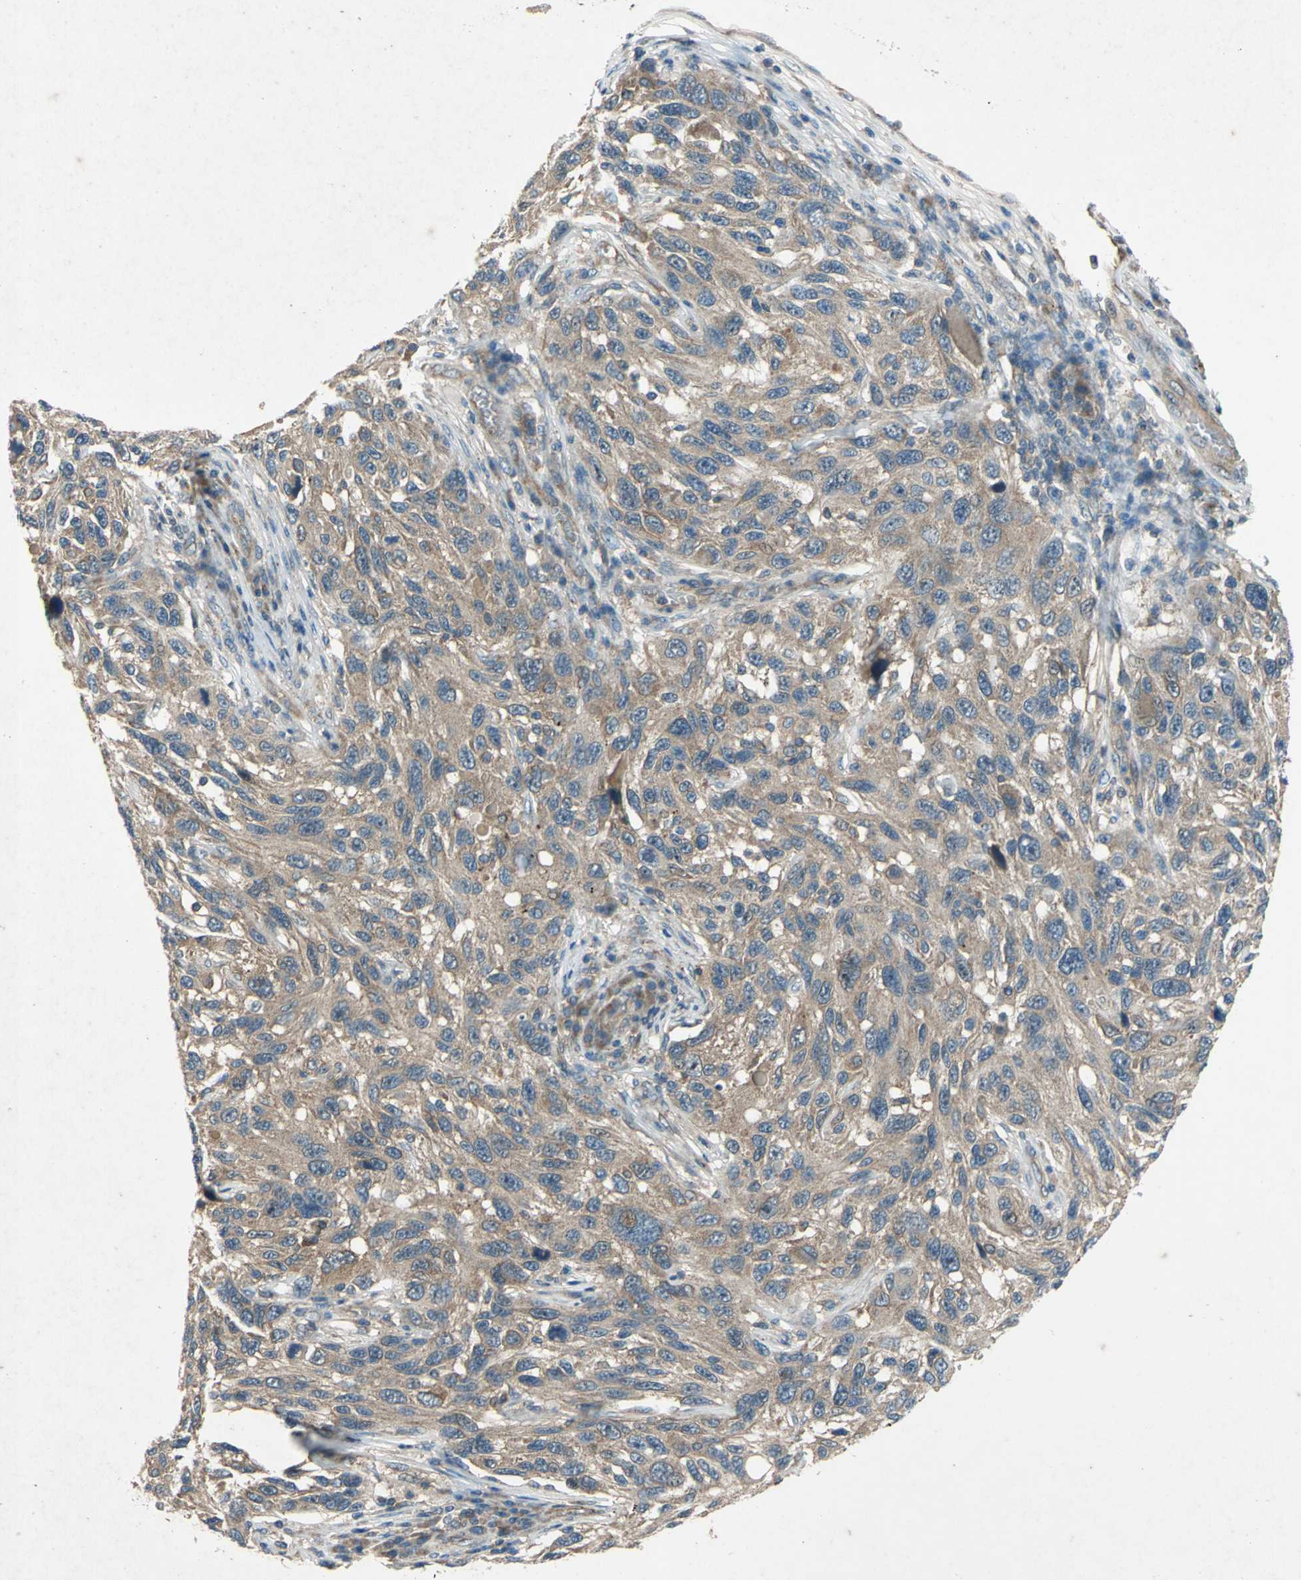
{"staining": {"intensity": "moderate", "quantity": "25%-75%", "location": "cytoplasmic/membranous"}, "tissue": "melanoma", "cell_type": "Tumor cells", "image_type": "cancer", "snomed": [{"axis": "morphology", "description": "Malignant melanoma, NOS"}, {"axis": "topography", "description": "Skin"}], "caption": "A high-resolution histopathology image shows immunohistochemistry (IHC) staining of melanoma, which reveals moderate cytoplasmic/membranous positivity in approximately 25%-75% of tumor cells.", "gene": "EMCN", "patient": {"sex": "male", "age": 53}}